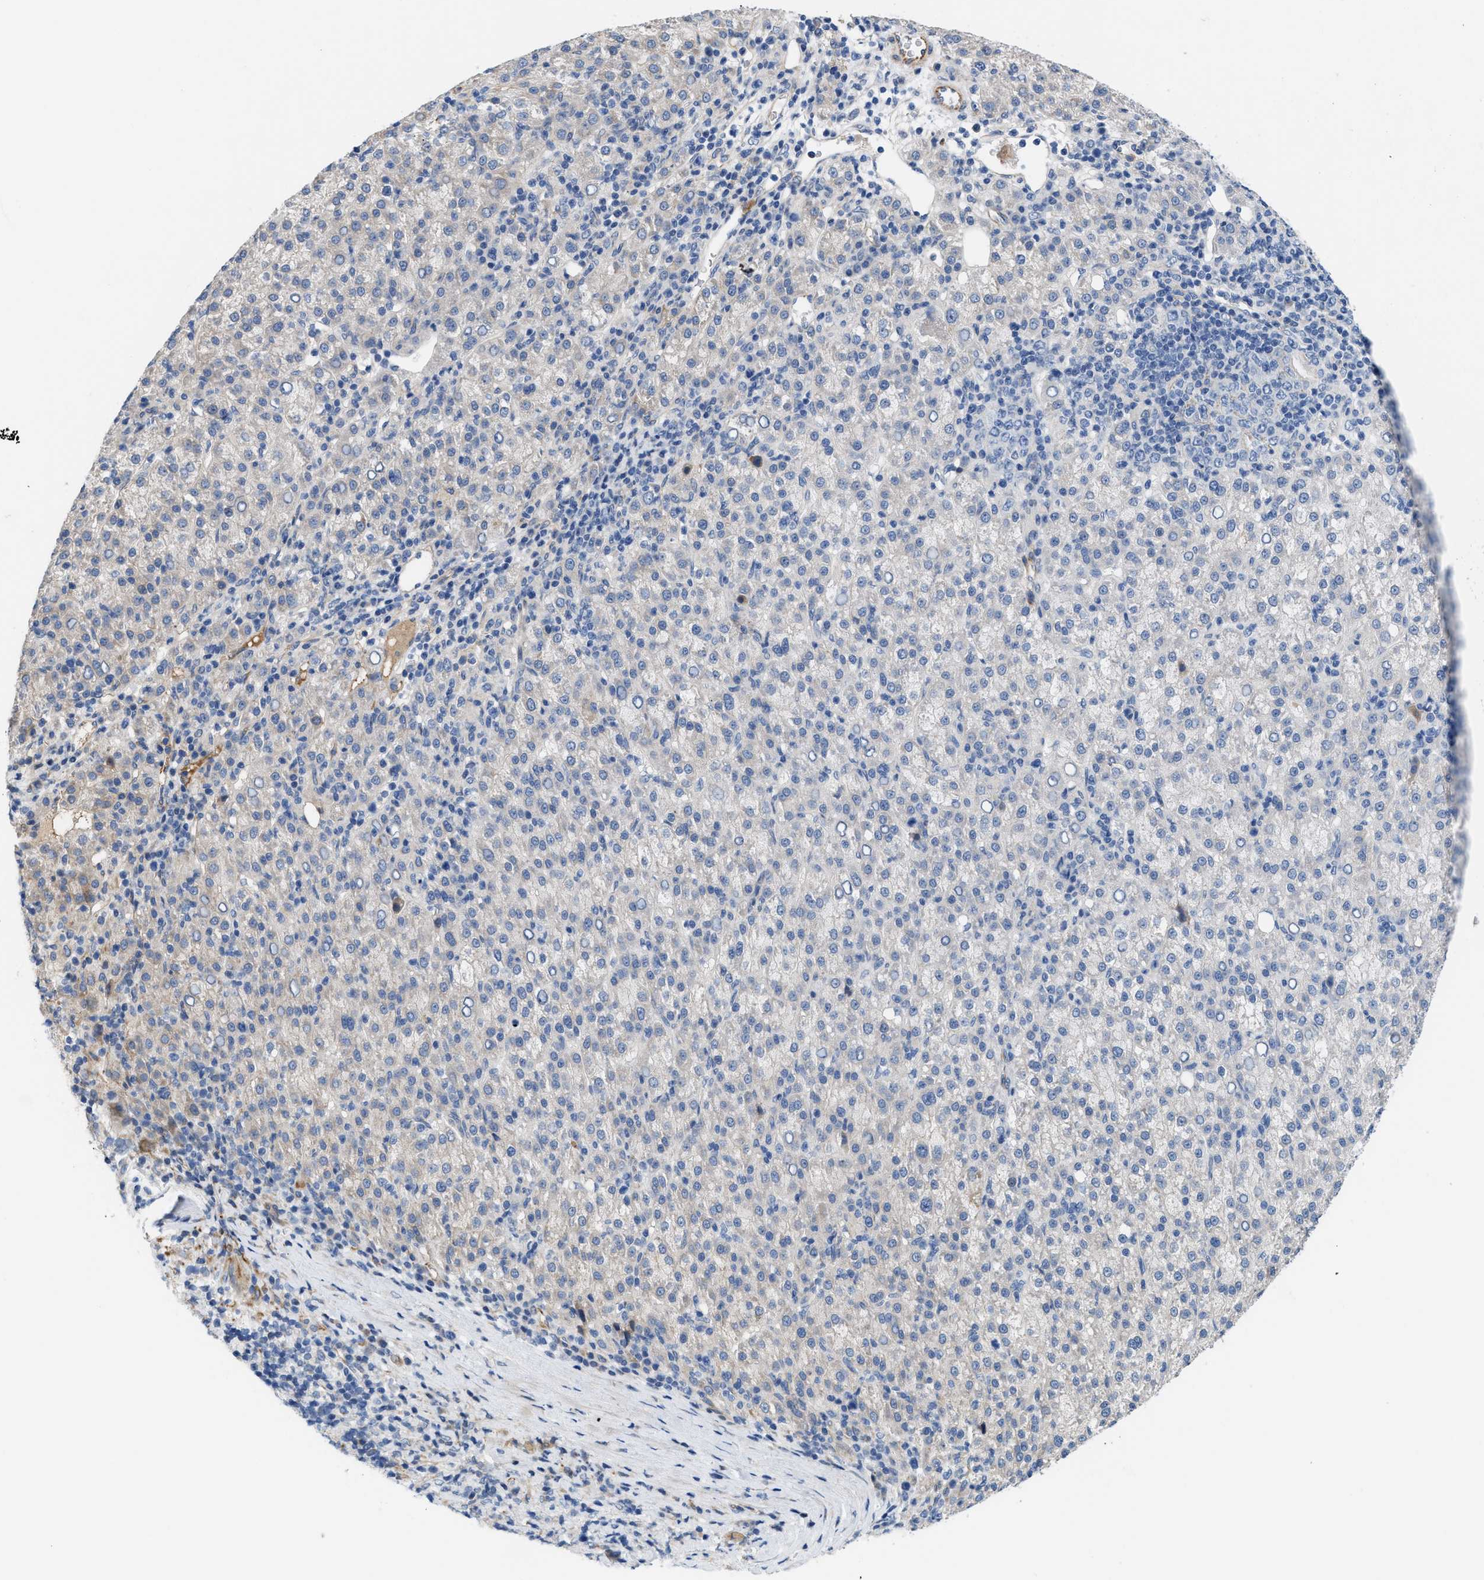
{"staining": {"intensity": "negative", "quantity": "none", "location": "none"}, "tissue": "liver cancer", "cell_type": "Tumor cells", "image_type": "cancer", "snomed": [{"axis": "morphology", "description": "Carcinoma, Hepatocellular, NOS"}, {"axis": "topography", "description": "Liver"}], "caption": "Immunohistochemistry (IHC) micrograph of neoplastic tissue: human liver cancer stained with DAB (3,3'-diaminobenzidine) shows no significant protein positivity in tumor cells.", "gene": "TFPI", "patient": {"sex": "female", "age": 58}}